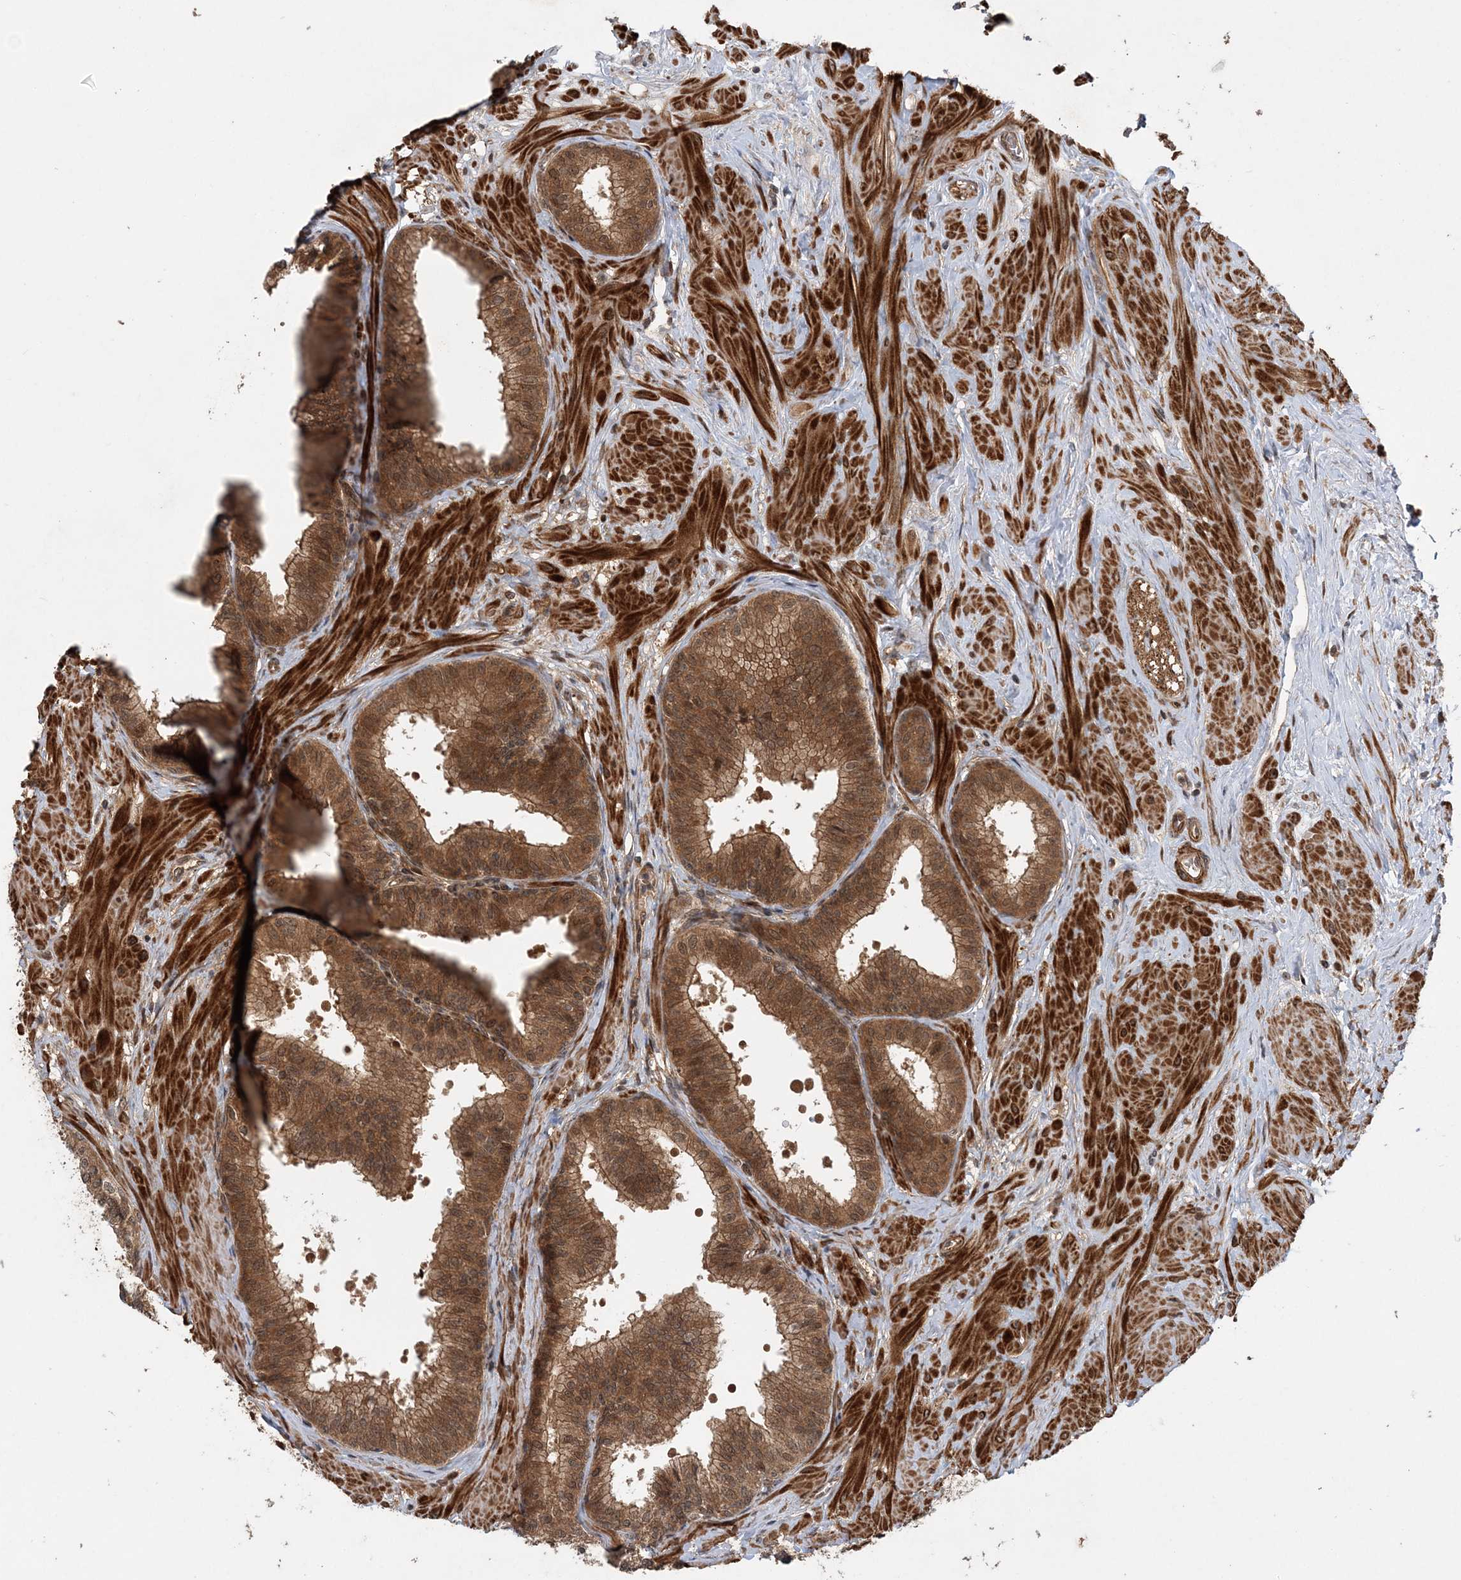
{"staining": {"intensity": "moderate", "quantity": ">75%", "location": "cytoplasmic/membranous,nuclear"}, "tissue": "prostate", "cell_type": "Glandular cells", "image_type": "normal", "snomed": [{"axis": "morphology", "description": "Normal tissue, NOS"}, {"axis": "topography", "description": "Prostate"}], "caption": "Approximately >75% of glandular cells in normal prostate demonstrate moderate cytoplasmic/membranous,nuclear protein staining as visualized by brown immunohistochemical staining.", "gene": "UBTD2", "patient": {"sex": "male", "age": 60}}